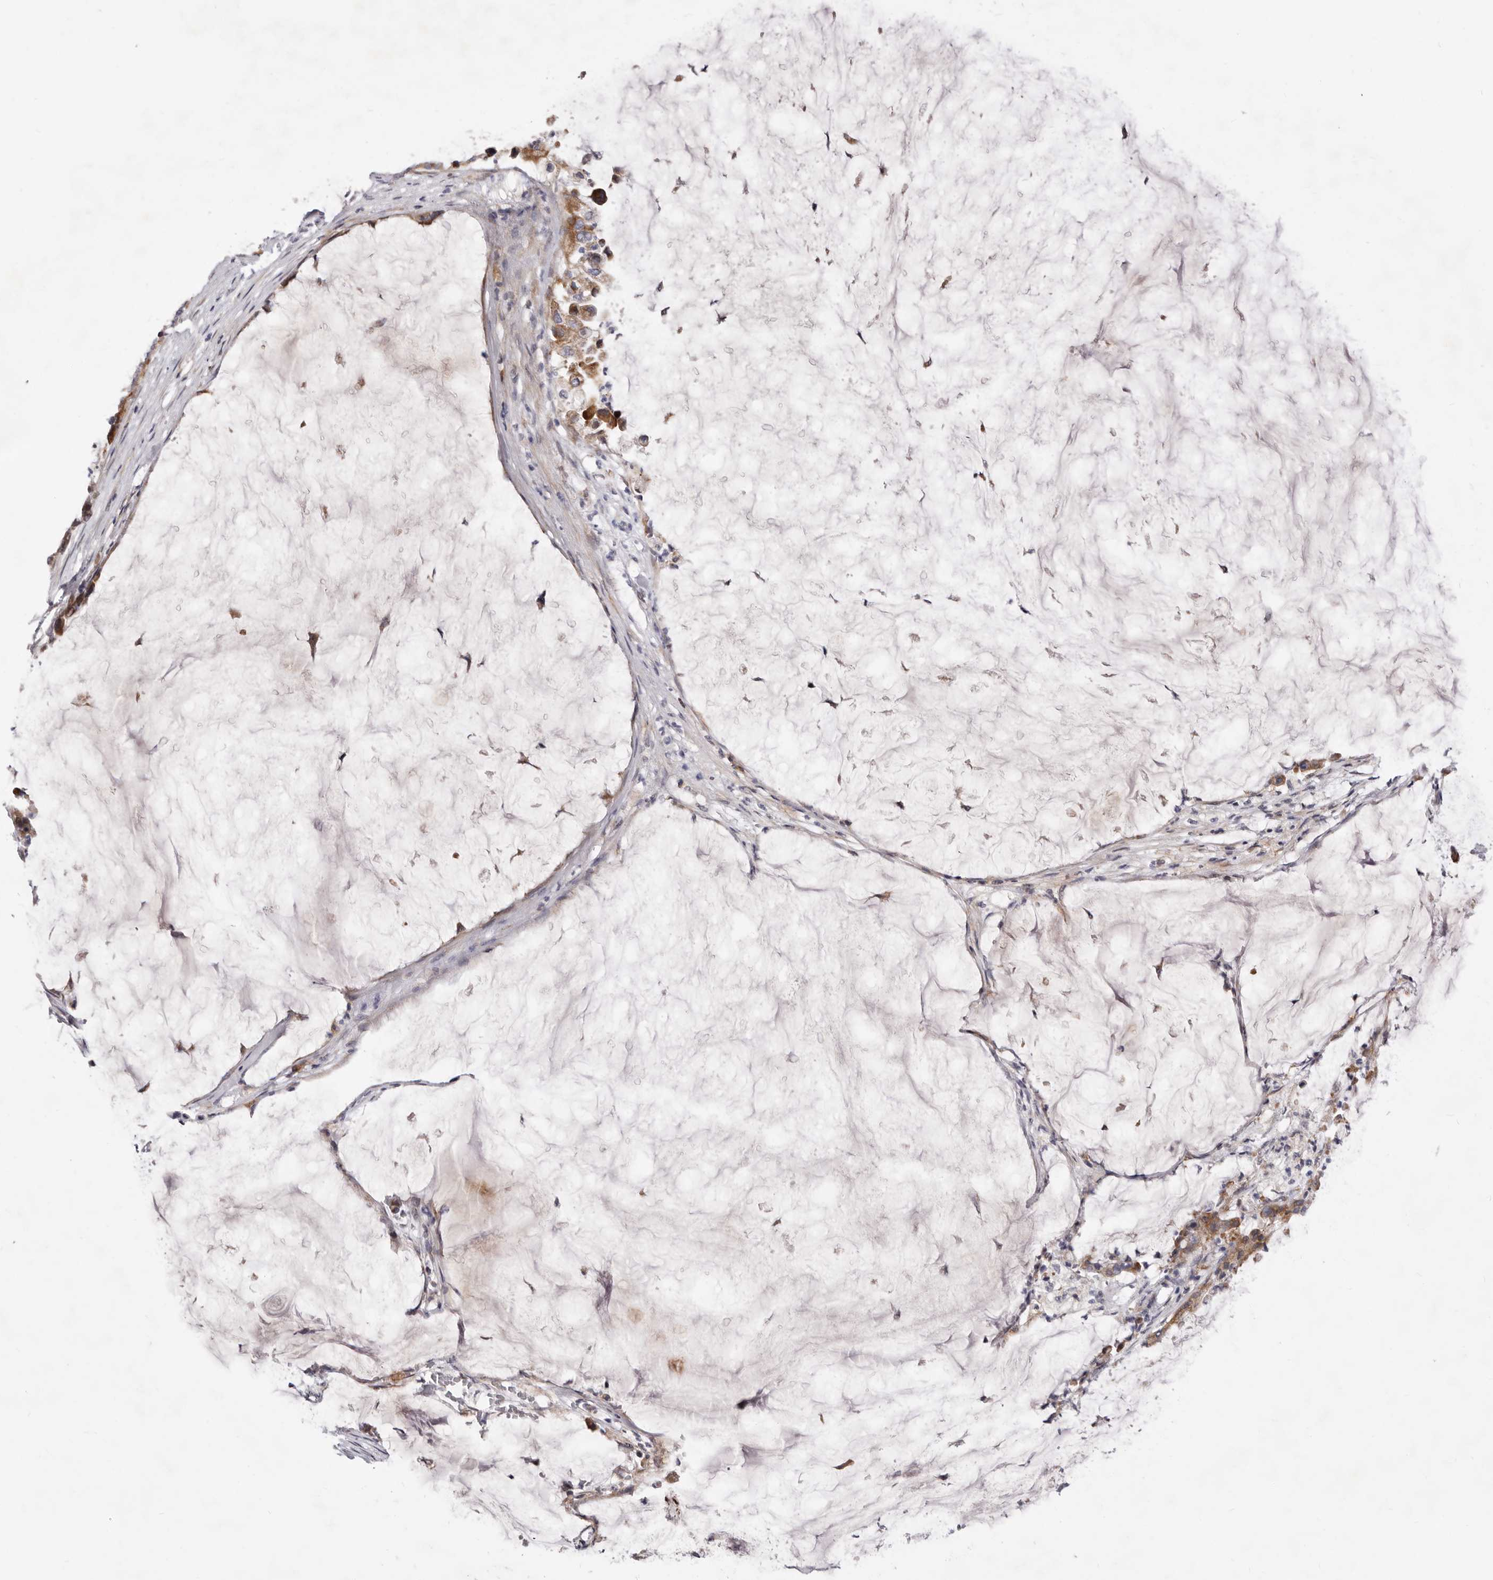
{"staining": {"intensity": "moderate", "quantity": ">75%", "location": "cytoplasmic/membranous"}, "tissue": "pancreatic cancer", "cell_type": "Tumor cells", "image_type": "cancer", "snomed": [{"axis": "morphology", "description": "Adenocarcinoma, NOS"}, {"axis": "topography", "description": "Pancreas"}], "caption": "A histopathology image of pancreatic adenocarcinoma stained for a protein demonstrates moderate cytoplasmic/membranous brown staining in tumor cells. The staining is performed using DAB (3,3'-diaminobenzidine) brown chromogen to label protein expression. The nuclei are counter-stained blue using hematoxylin.", "gene": "NUBPL", "patient": {"sex": "male", "age": 41}}